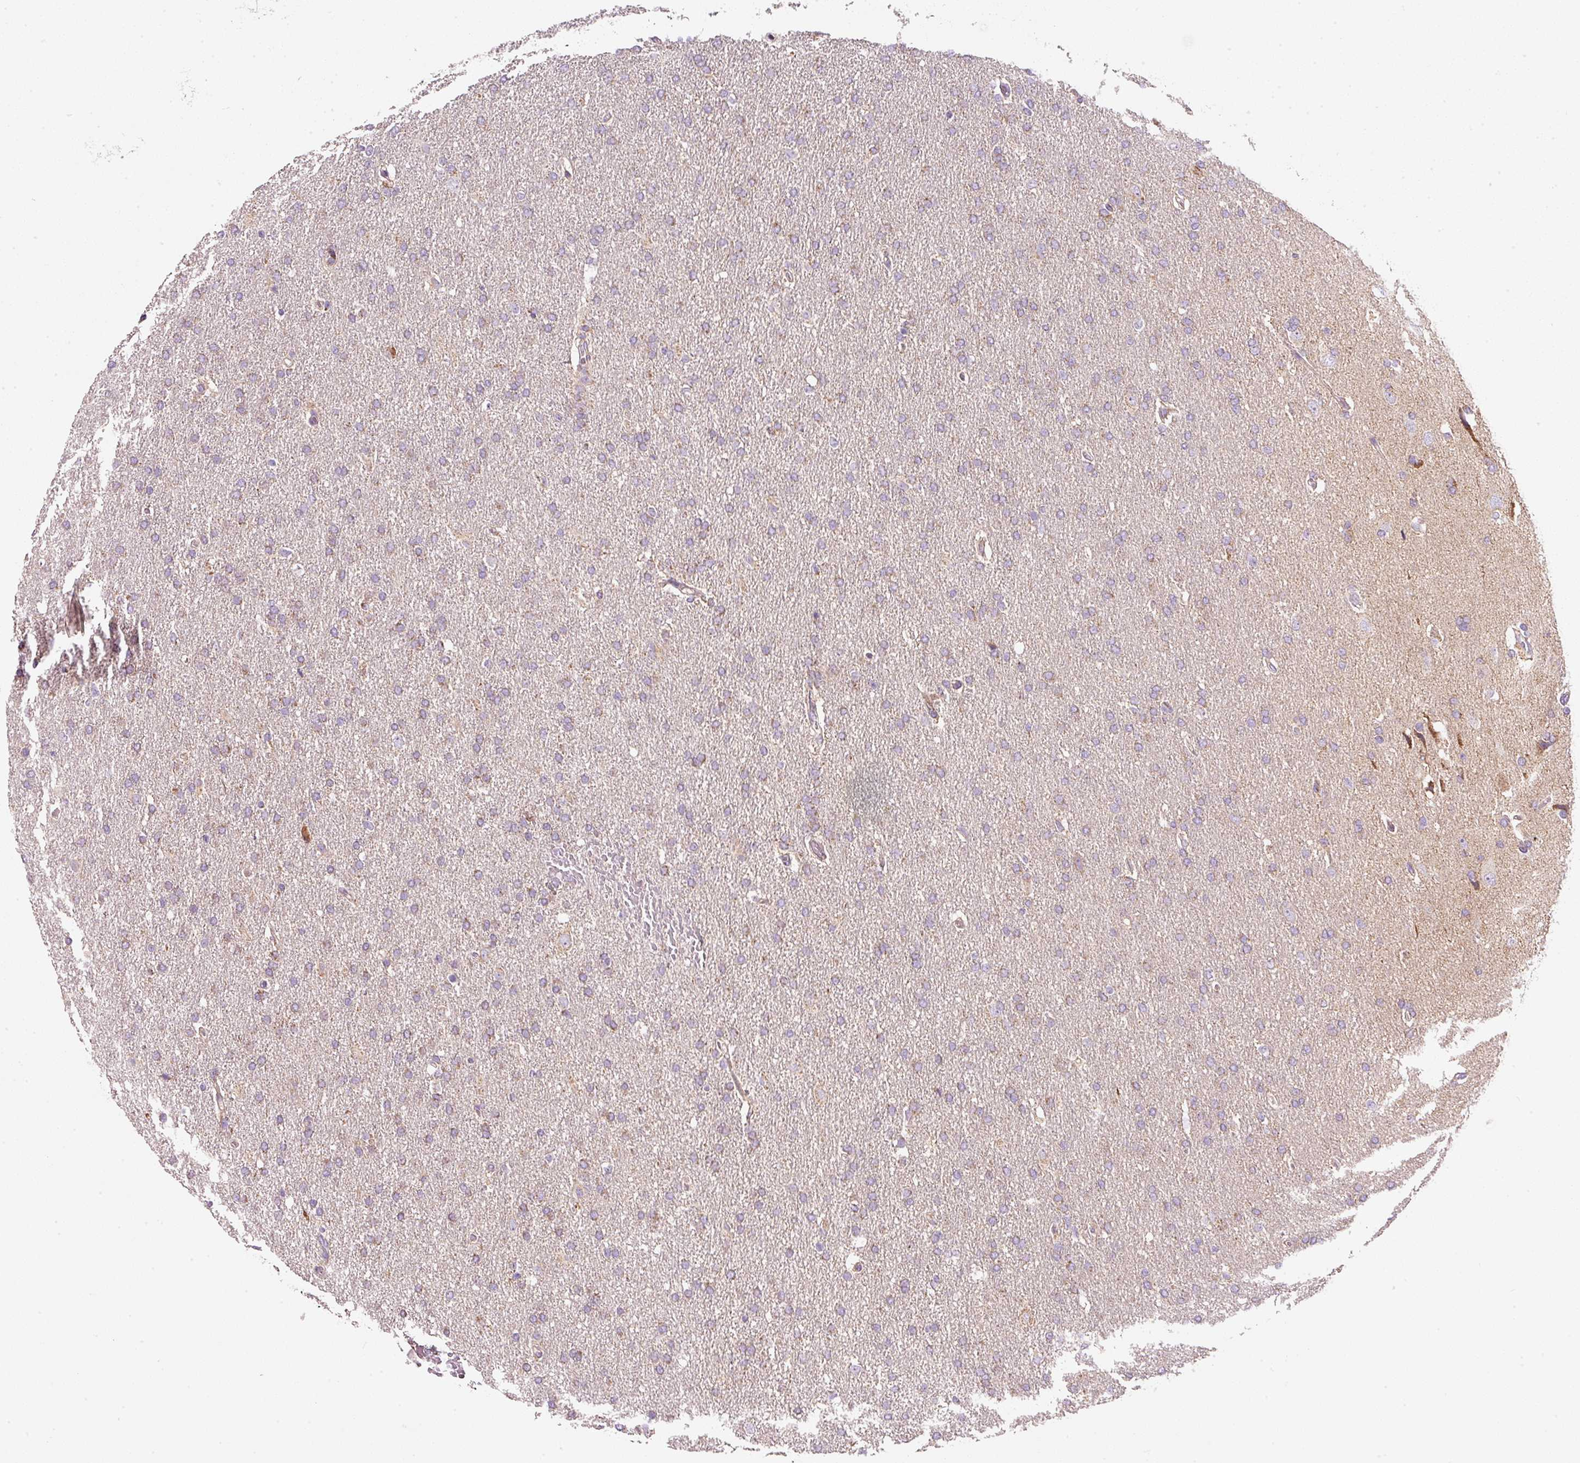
{"staining": {"intensity": "weak", "quantity": ">75%", "location": "cytoplasmic/membranous"}, "tissue": "glioma", "cell_type": "Tumor cells", "image_type": "cancer", "snomed": [{"axis": "morphology", "description": "Glioma, malignant, High grade"}, {"axis": "topography", "description": "Brain"}], "caption": "A low amount of weak cytoplasmic/membranous expression is present in approximately >75% of tumor cells in malignant high-grade glioma tissue. The protein of interest is shown in brown color, while the nuclei are stained blue.", "gene": "NDUFA1", "patient": {"sex": "male", "age": 72}}